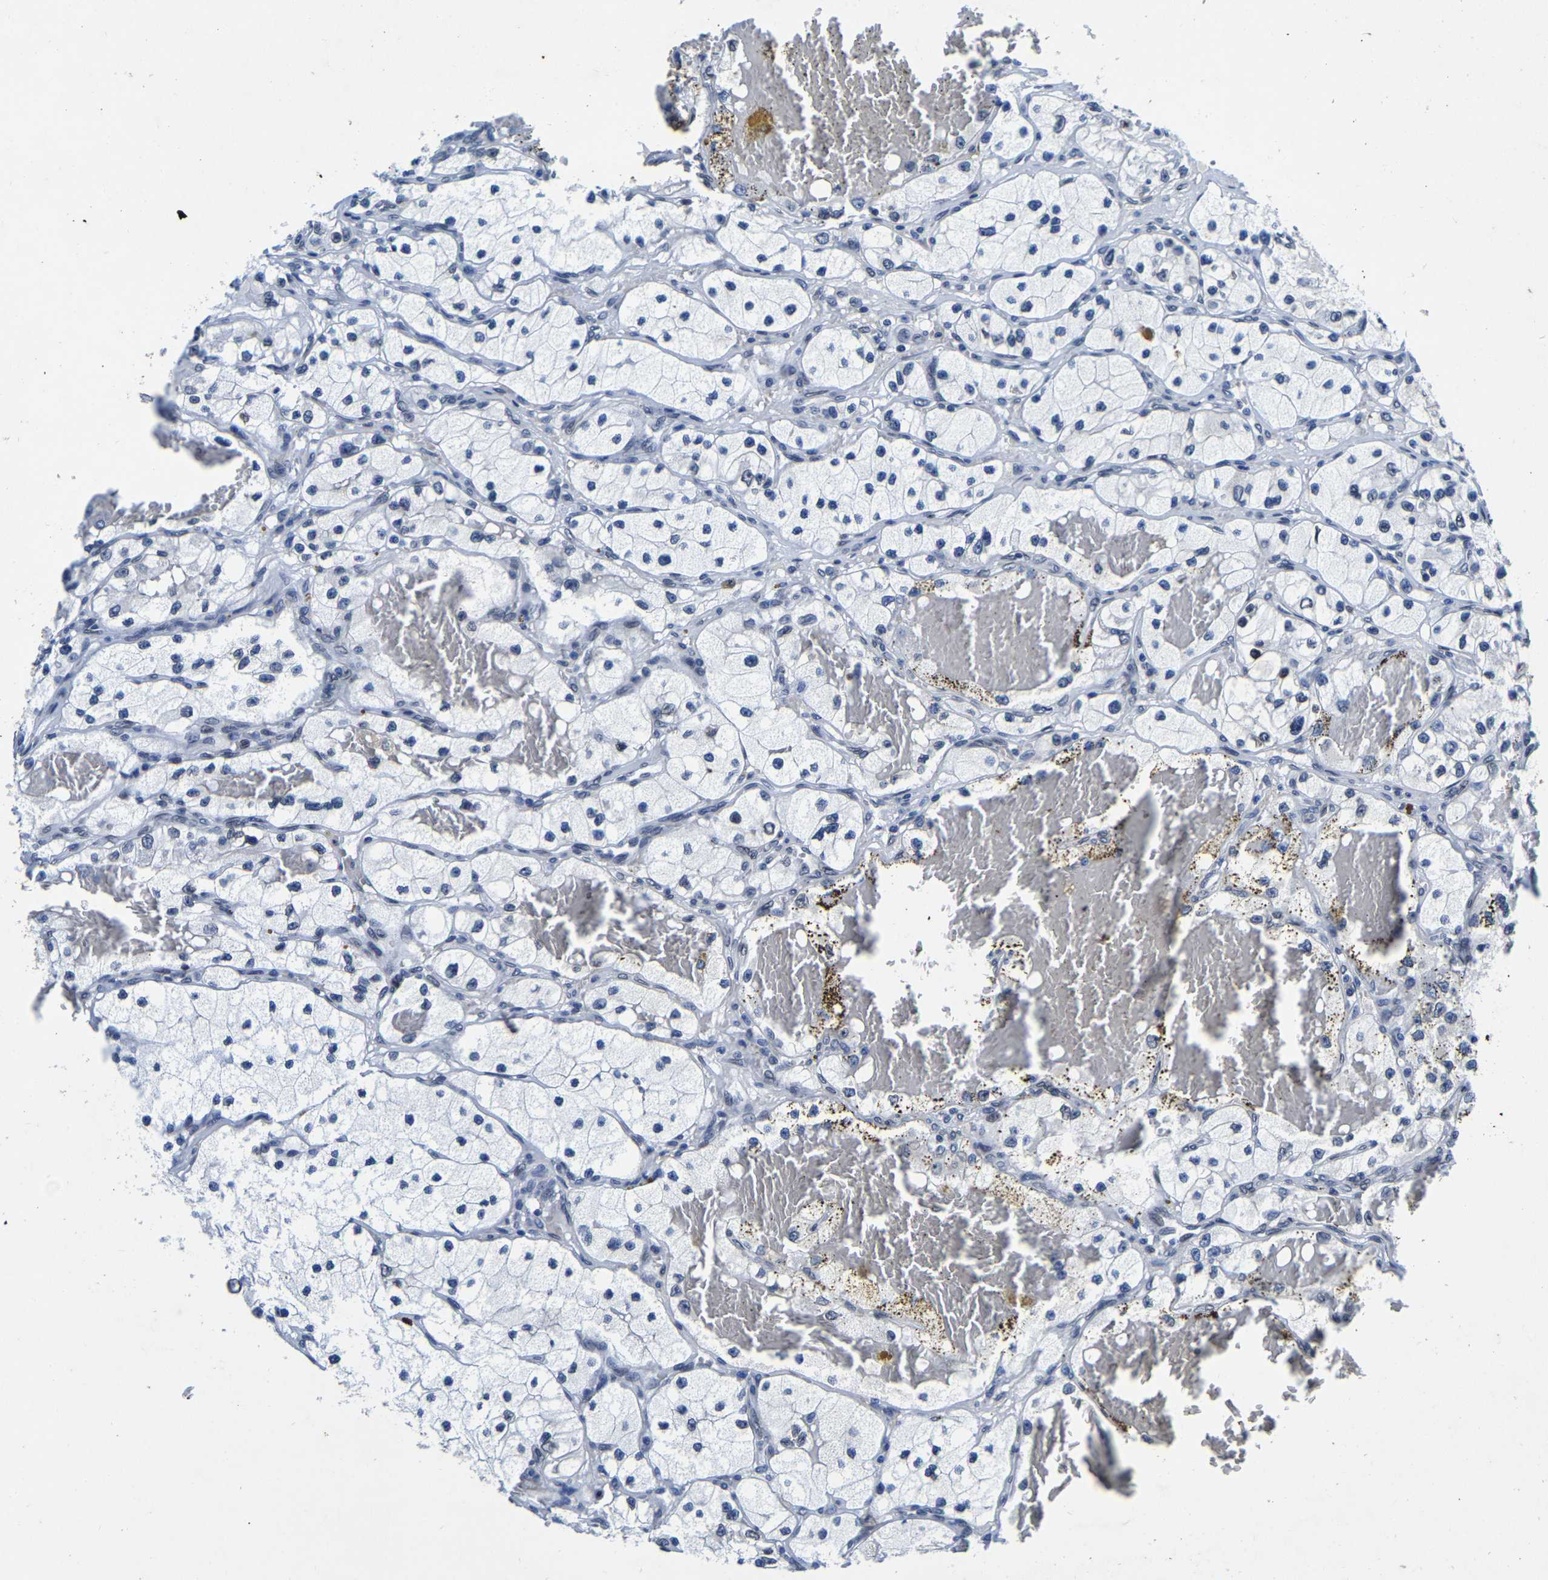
{"staining": {"intensity": "negative", "quantity": "none", "location": "none"}, "tissue": "renal cancer", "cell_type": "Tumor cells", "image_type": "cancer", "snomed": [{"axis": "morphology", "description": "Adenocarcinoma, NOS"}, {"axis": "topography", "description": "Kidney"}], "caption": "Renal adenocarcinoma stained for a protein using immunohistochemistry (IHC) shows no positivity tumor cells.", "gene": "UBN2", "patient": {"sex": "female", "age": 57}}